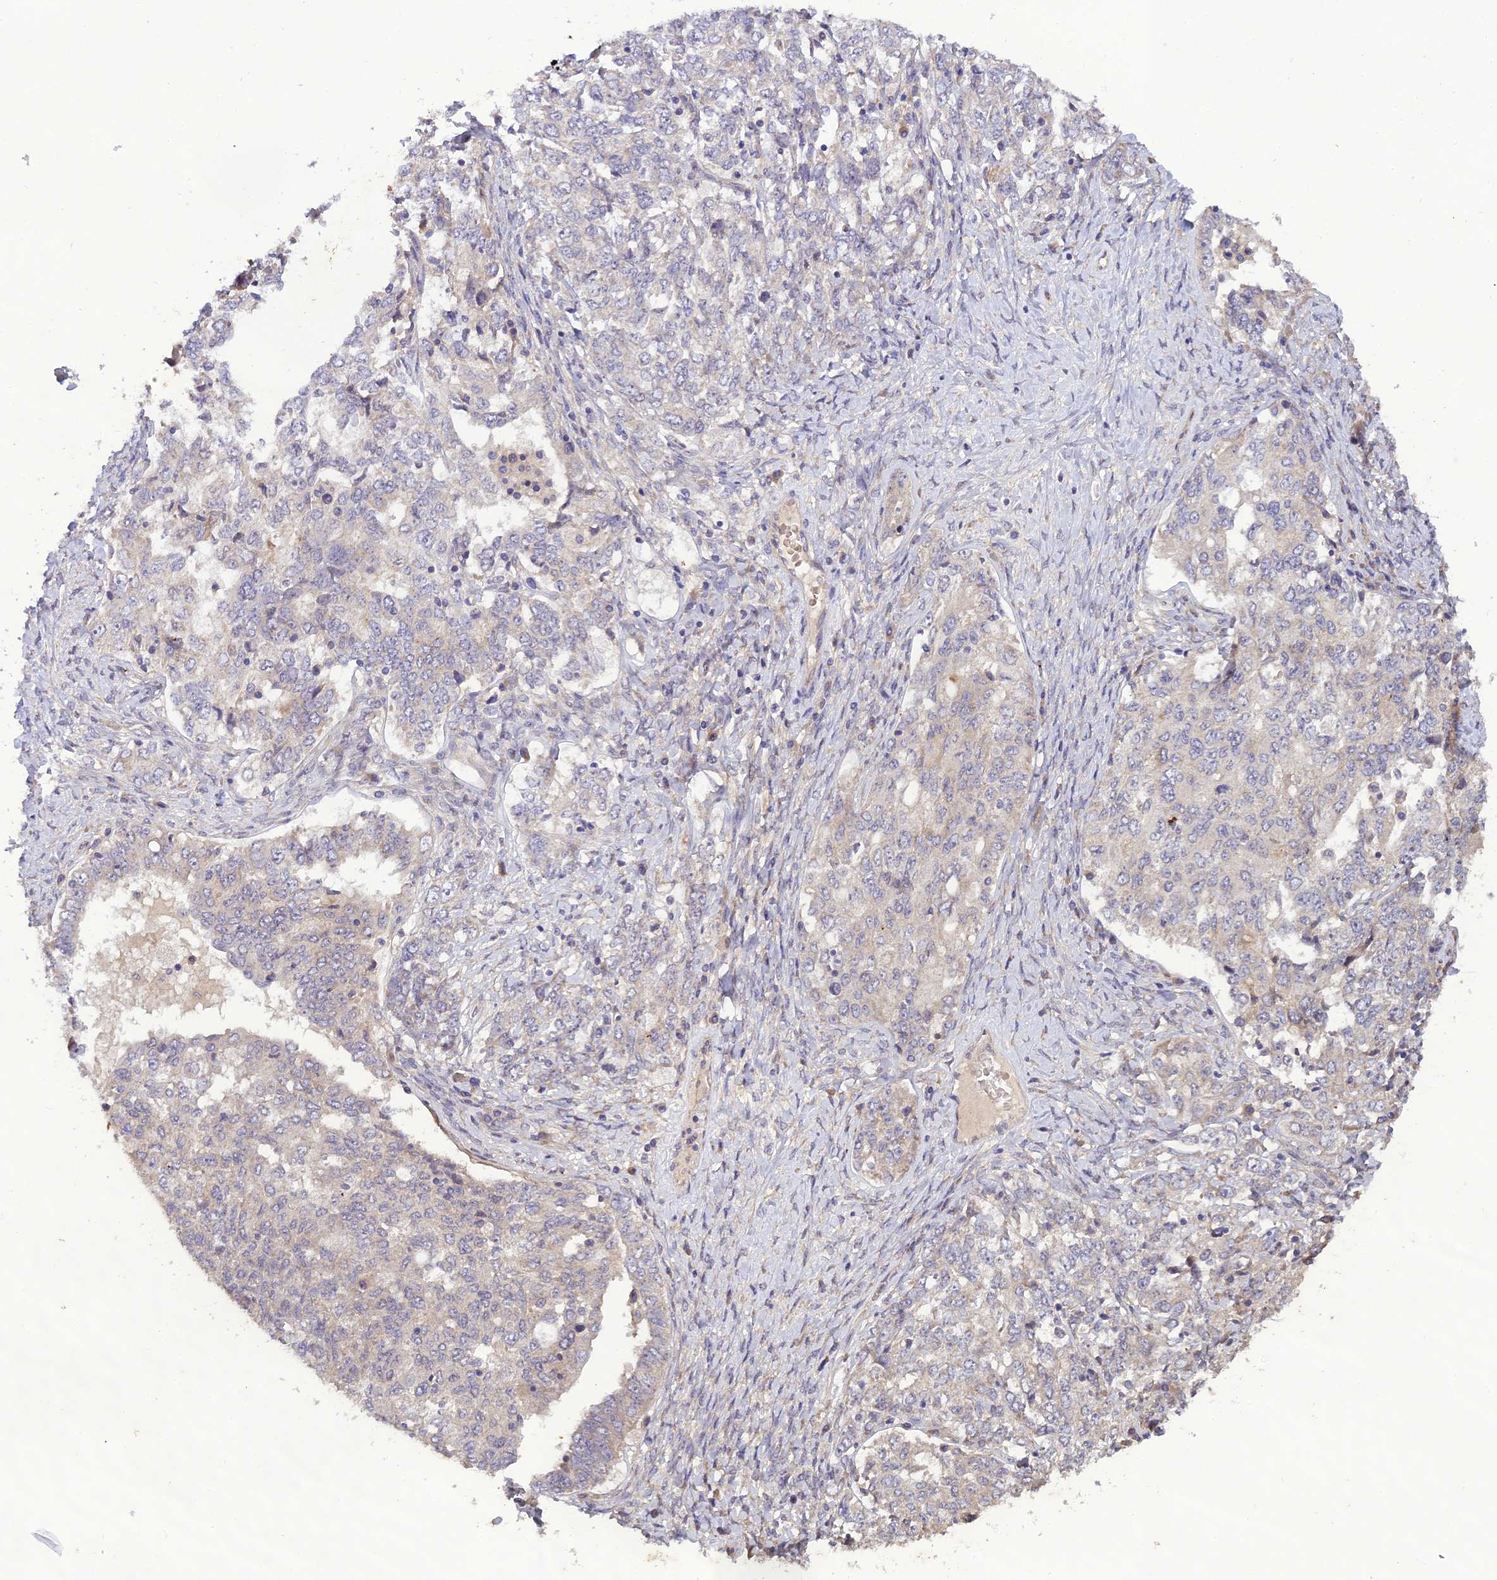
{"staining": {"intensity": "weak", "quantity": "<25%", "location": "cytoplasmic/membranous"}, "tissue": "ovarian cancer", "cell_type": "Tumor cells", "image_type": "cancer", "snomed": [{"axis": "morphology", "description": "Carcinoma, endometroid"}, {"axis": "topography", "description": "Ovary"}], "caption": "Tumor cells are negative for brown protein staining in endometroid carcinoma (ovarian).", "gene": "CENPL", "patient": {"sex": "female", "age": 62}}